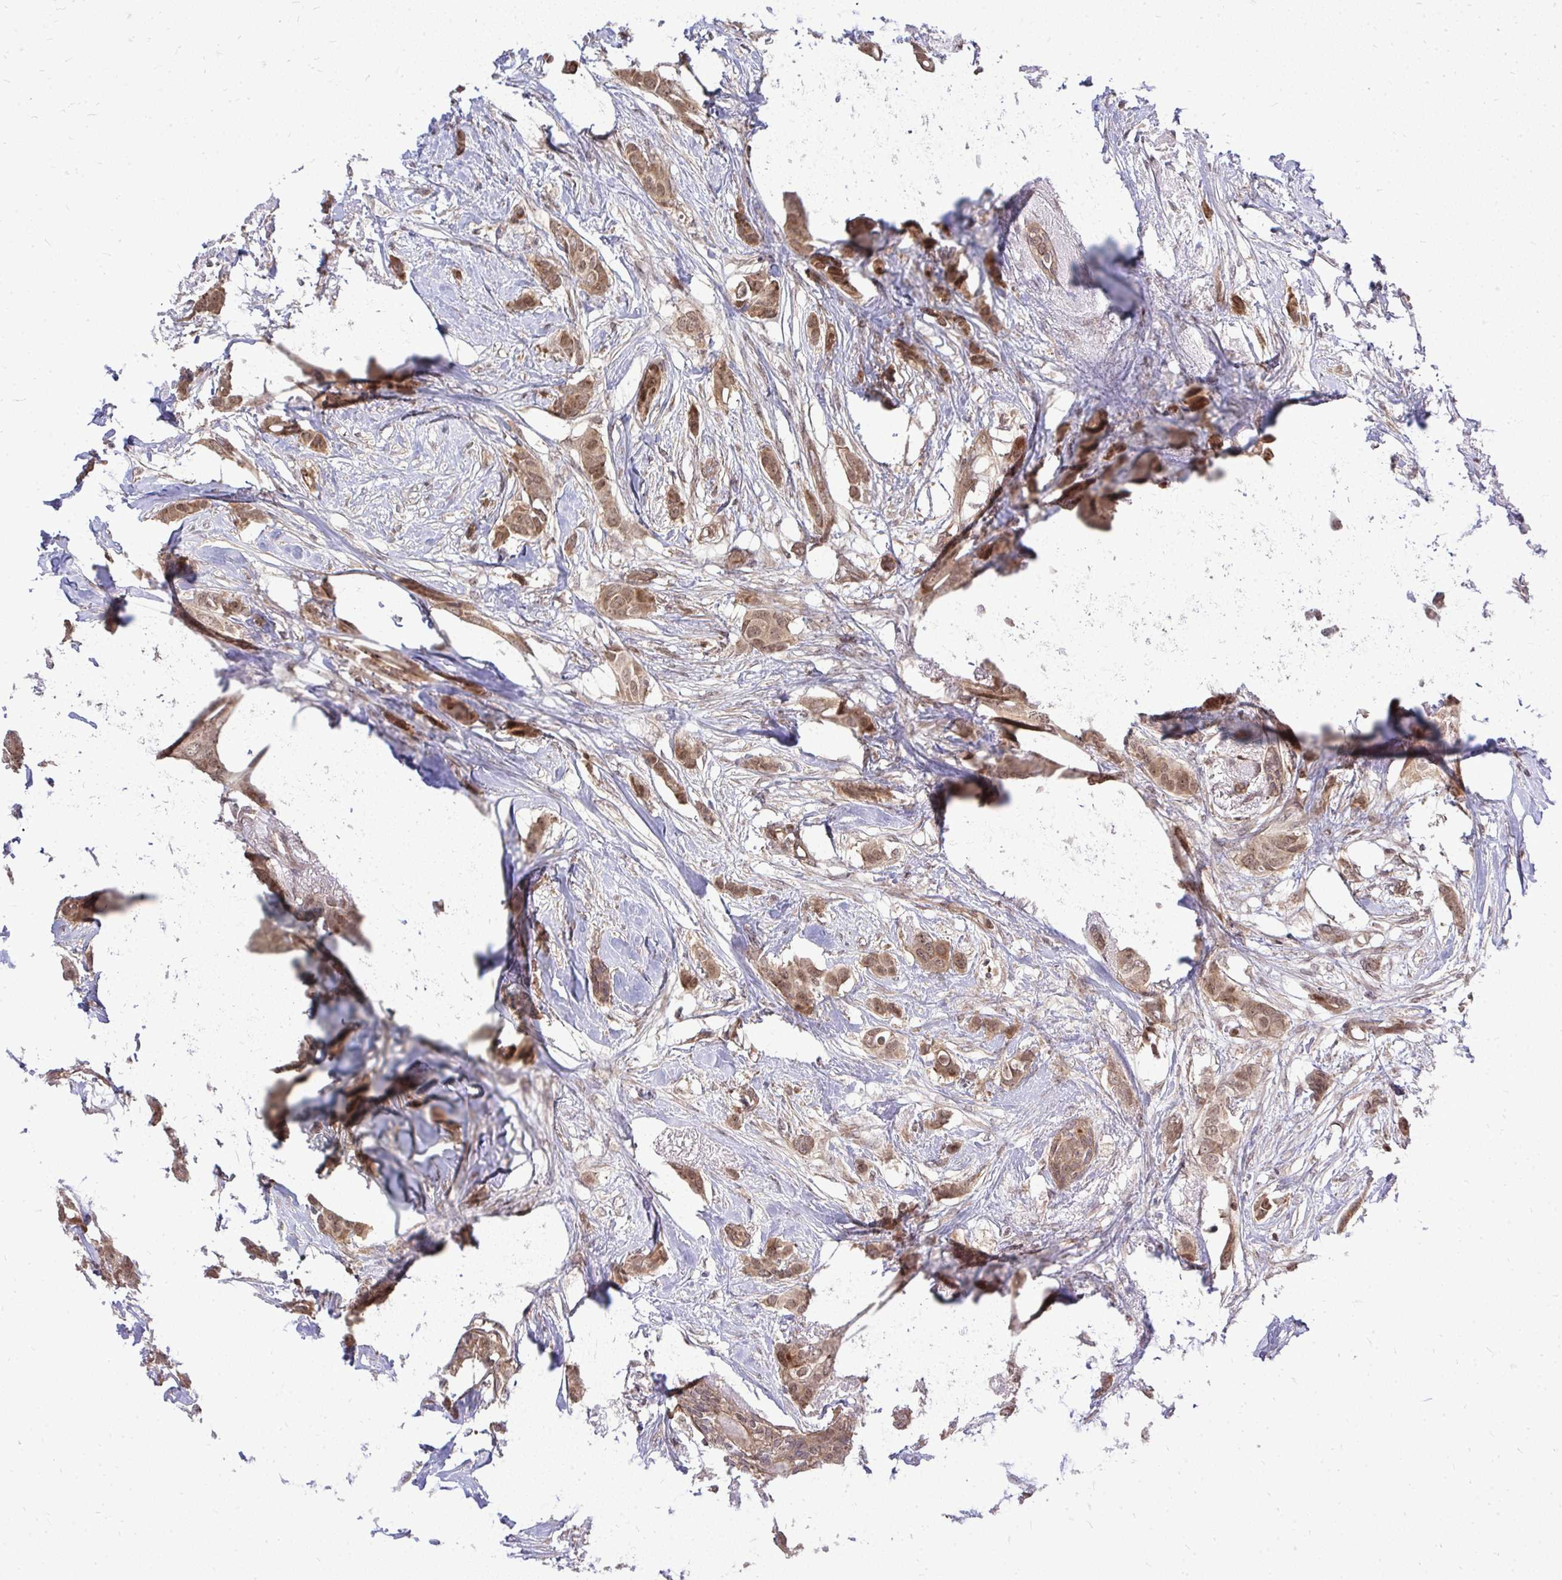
{"staining": {"intensity": "moderate", "quantity": ">75%", "location": "cytoplasmic/membranous"}, "tissue": "breast cancer", "cell_type": "Tumor cells", "image_type": "cancer", "snomed": [{"axis": "morphology", "description": "Duct carcinoma"}, {"axis": "topography", "description": "Breast"}], "caption": "Immunohistochemistry (IHC) histopathology image of neoplastic tissue: breast cancer stained using immunohistochemistry reveals medium levels of moderate protein expression localized specifically in the cytoplasmic/membranous of tumor cells, appearing as a cytoplasmic/membranous brown color.", "gene": "OR8D1", "patient": {"sex": "female", "age": 62}}